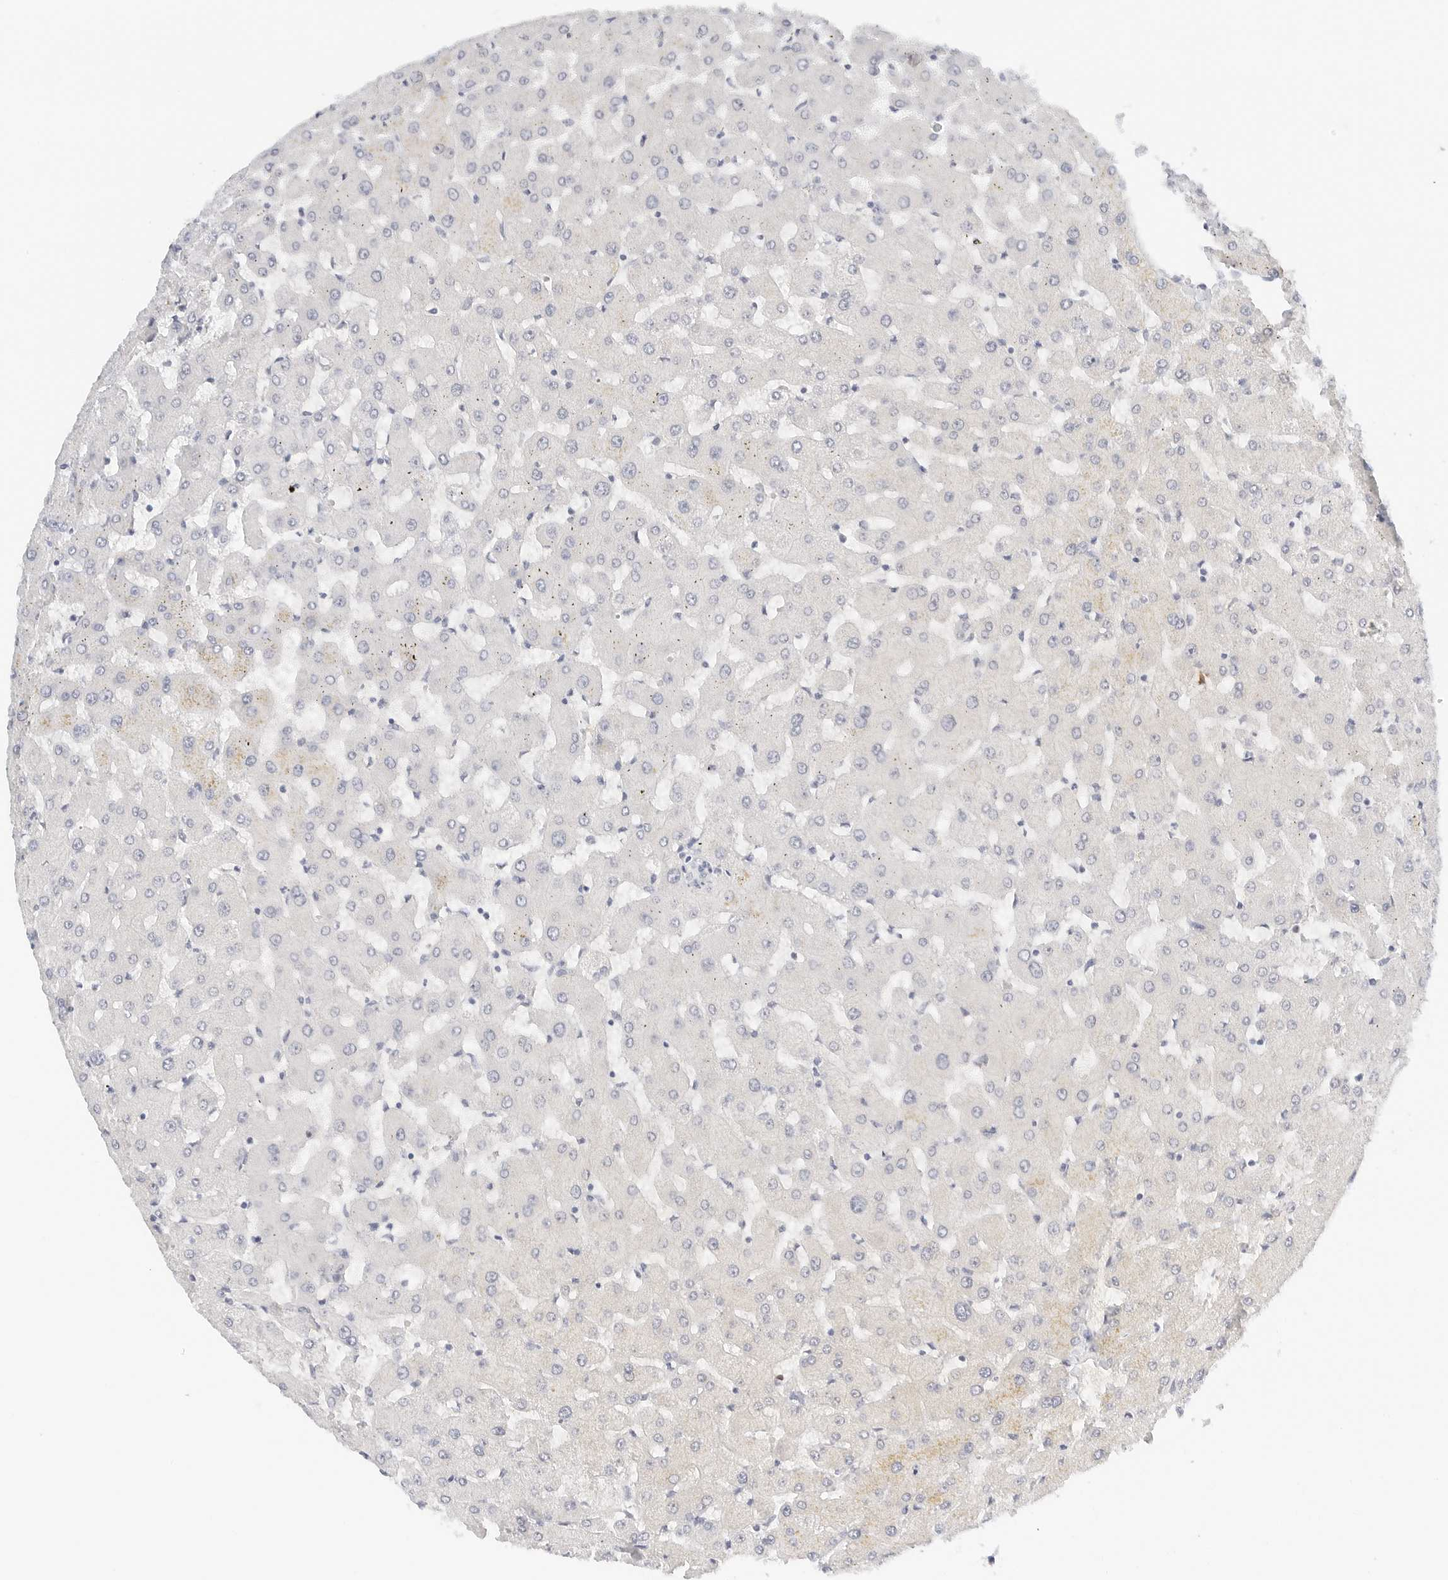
{"staining": {"intensity": "negative", "quantity": "none", "location": "none"}, "tissue": "liver", "cell_type": "Cholangiocytes", "image_type": "normal", "snomed": [{"axis": "morphology", "description": "Normal tissue, NOS"}, {"axis": "topography", "description": "Liver"}], "caption": "Immunohistochemistry micrograph of benign liver: liver stained with DAB (3,3'-diaminobenzidine) displays no significant protein expression in cholangiocytes.", "gene": "CD22", "patient": {"sex": "female", "age": 63}}